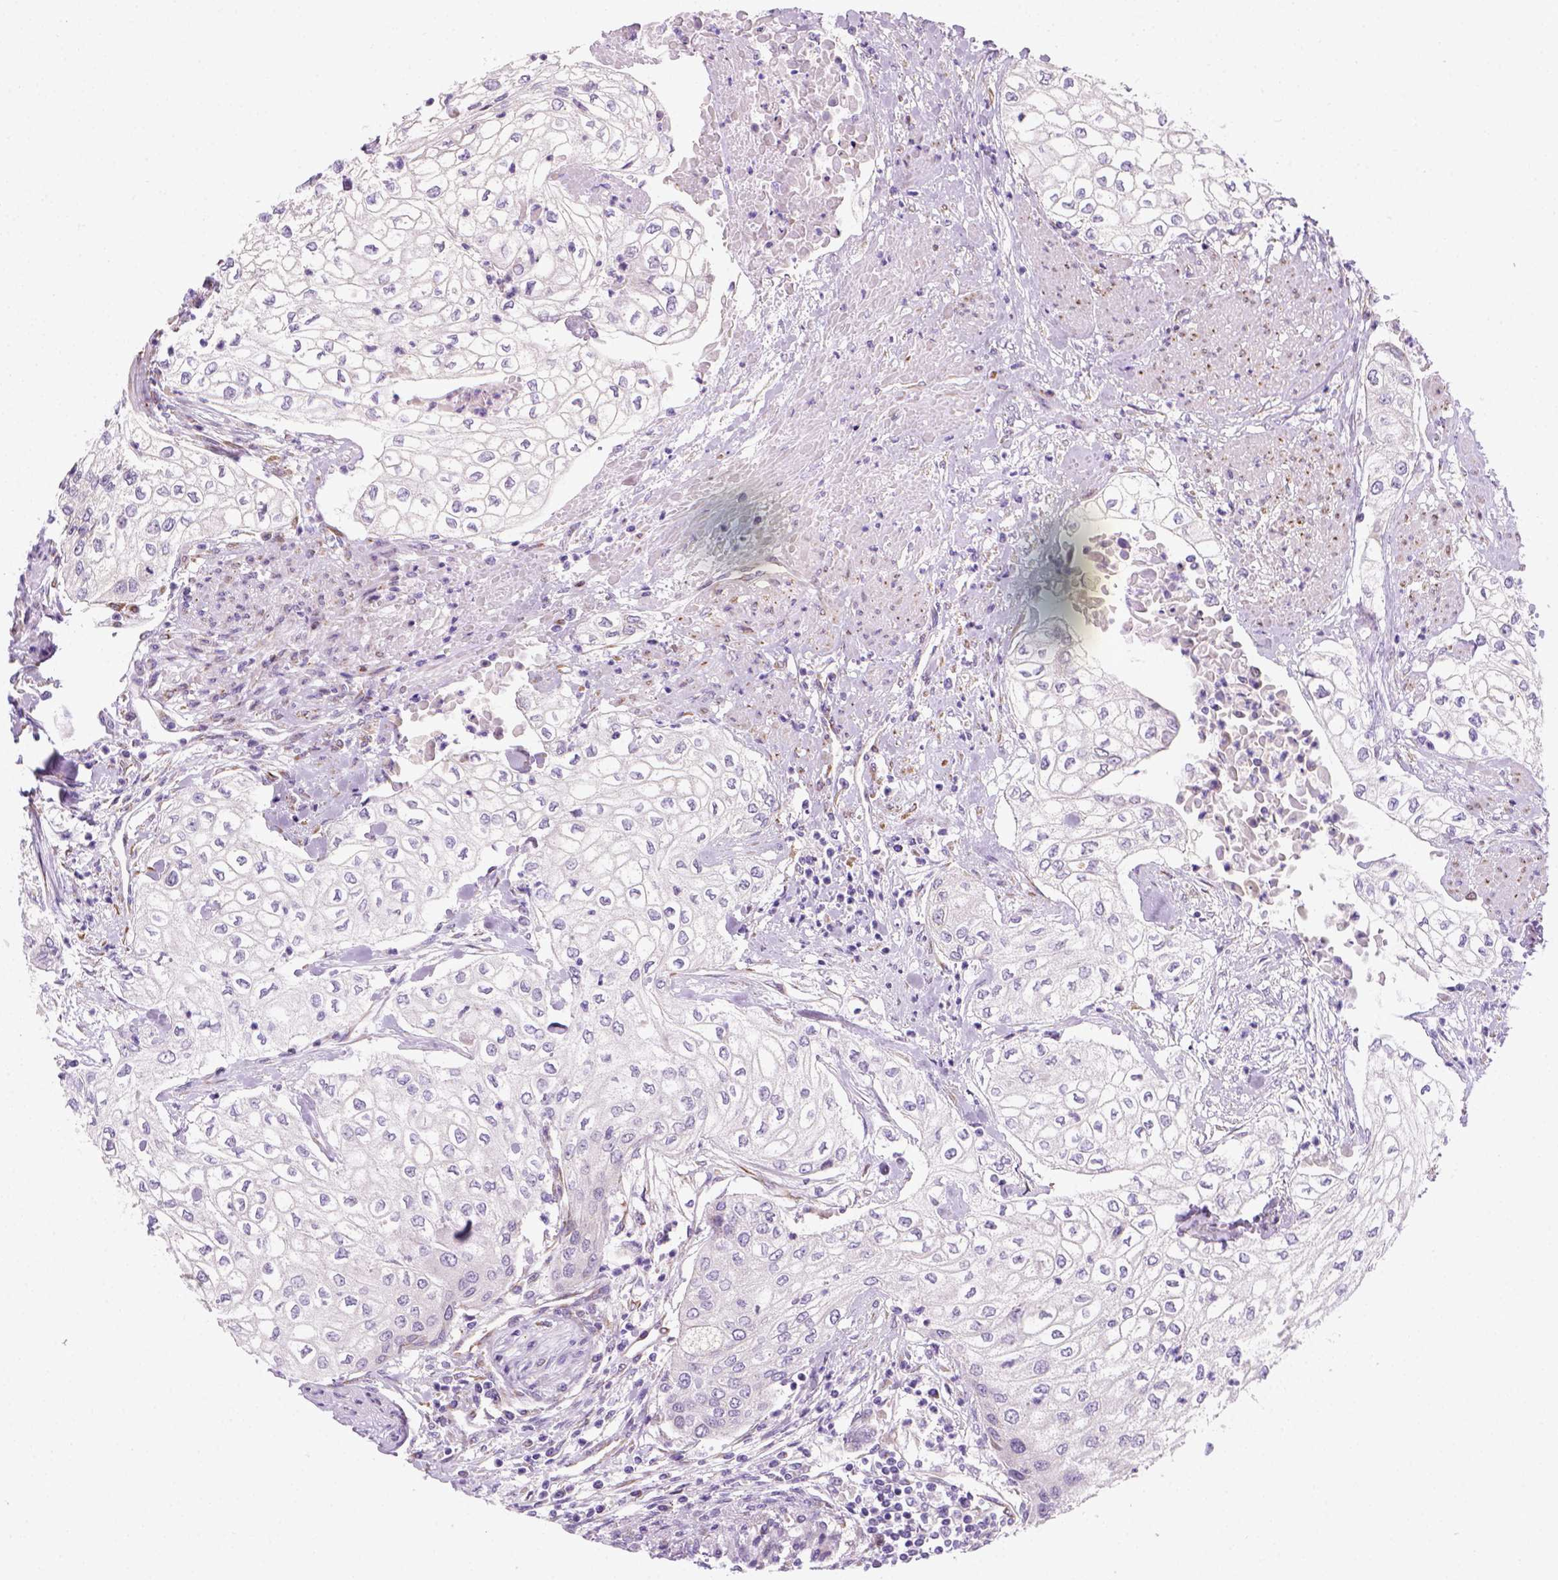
{"staining": {"intensity": "negative", "quantity": "none", "location": "none"}, "tissue": "urothelial cancer", "cell_type": "Tumor cells", "image_type": "cancer", "snomed": [{"axis": "morphology", "description": "Urothelial carcinoma, High grade"}, {"axis": "topography", "description": "Urinary bladder"}], "caption": "High-grade urothelial carcinoma was stained to show a protein in brown. There is no significant staining in tumor cells. (Brightfield microscopy of DAB (3,3'-diaminobenzidine) immunohistochemistry at high magnification).", "gene": "CES2", "patient": {"sex": "male", "age": 62}}